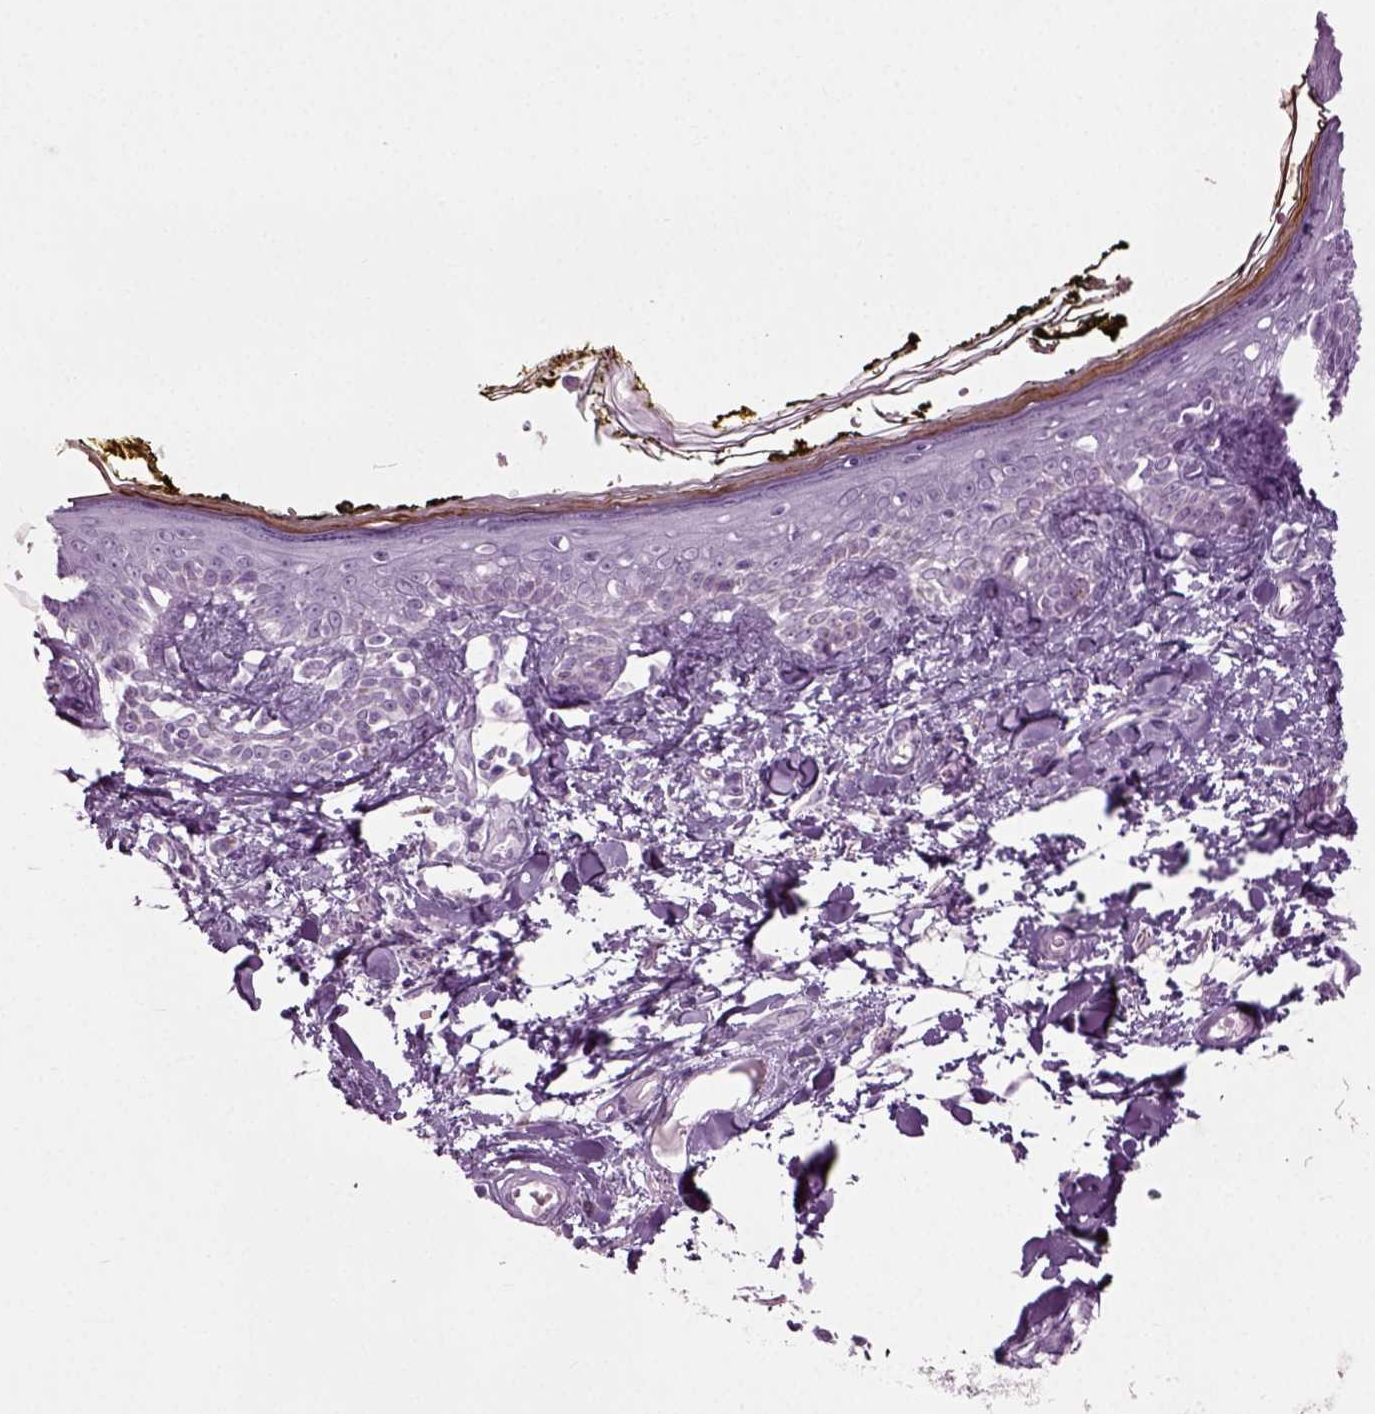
{"staining": {"intensity": "negative", "quantity": "none", "location": "none"}, "tissue": "skin", "cell_type": "Fibroblasts", "image_type": "normal", "snomed": [{"axis": "morphology", "description": "Normal tissue, NOS"}, {"axis": "topography", "description": "Skin"}], "caption": "A micrograph of skin stained for a protein exhibits no brown staining in fibroblasts.", "gene": "PRLH", "patient": {"sex": "male", "age": 76}}